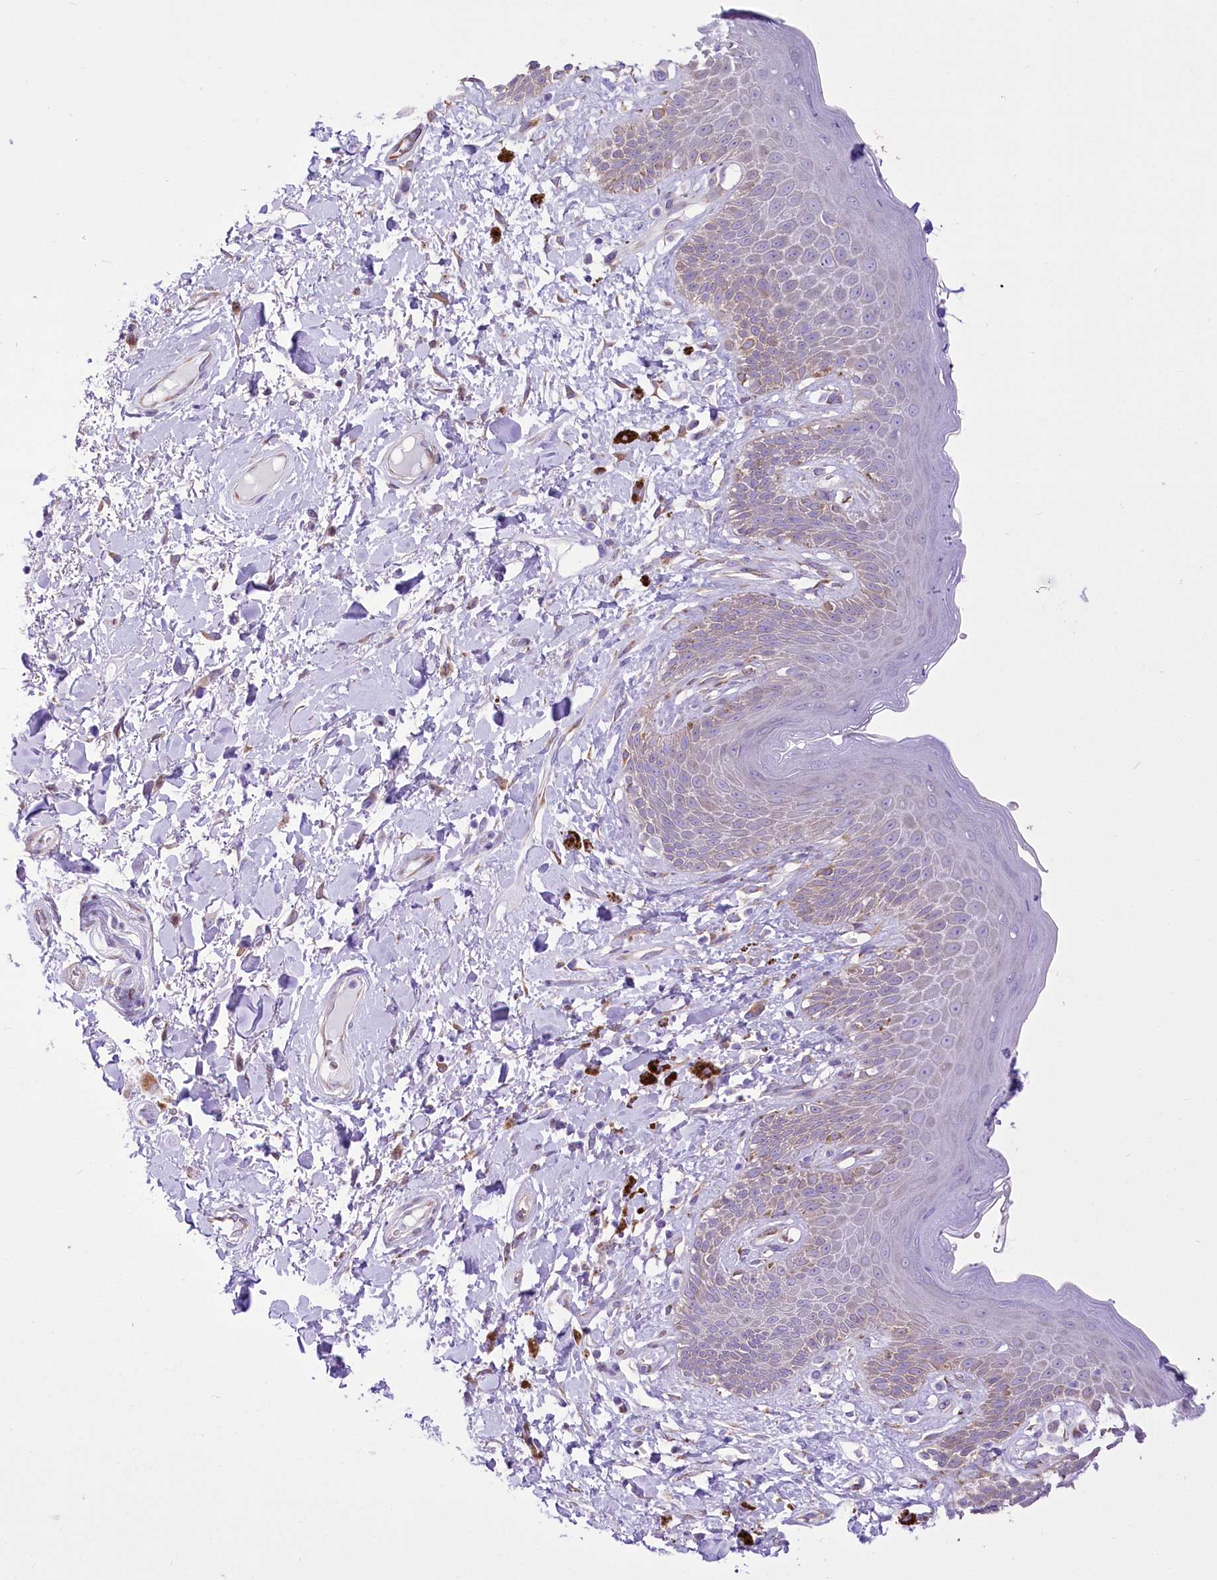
{"staining": {"intensity": "moderate", "quantity": "<25%", "location": "cytoplasmic/membranous"}, "tissue": "skin", "cell_type": "Epidermal cells", "image_type": "normal", "snomed": [{"axis": "morphology", "description": "Normal tissue, NOS"}, {"axis": "topography", "description": "Anal"}], "caption": "This is a photomicrograph of IHC staining of benign skin, which shows moderate positivity in the cytoplasmic/membranous of epidermal cells.", "gene": "STT3B", "patient": {"sex": "female", "age": 78}}